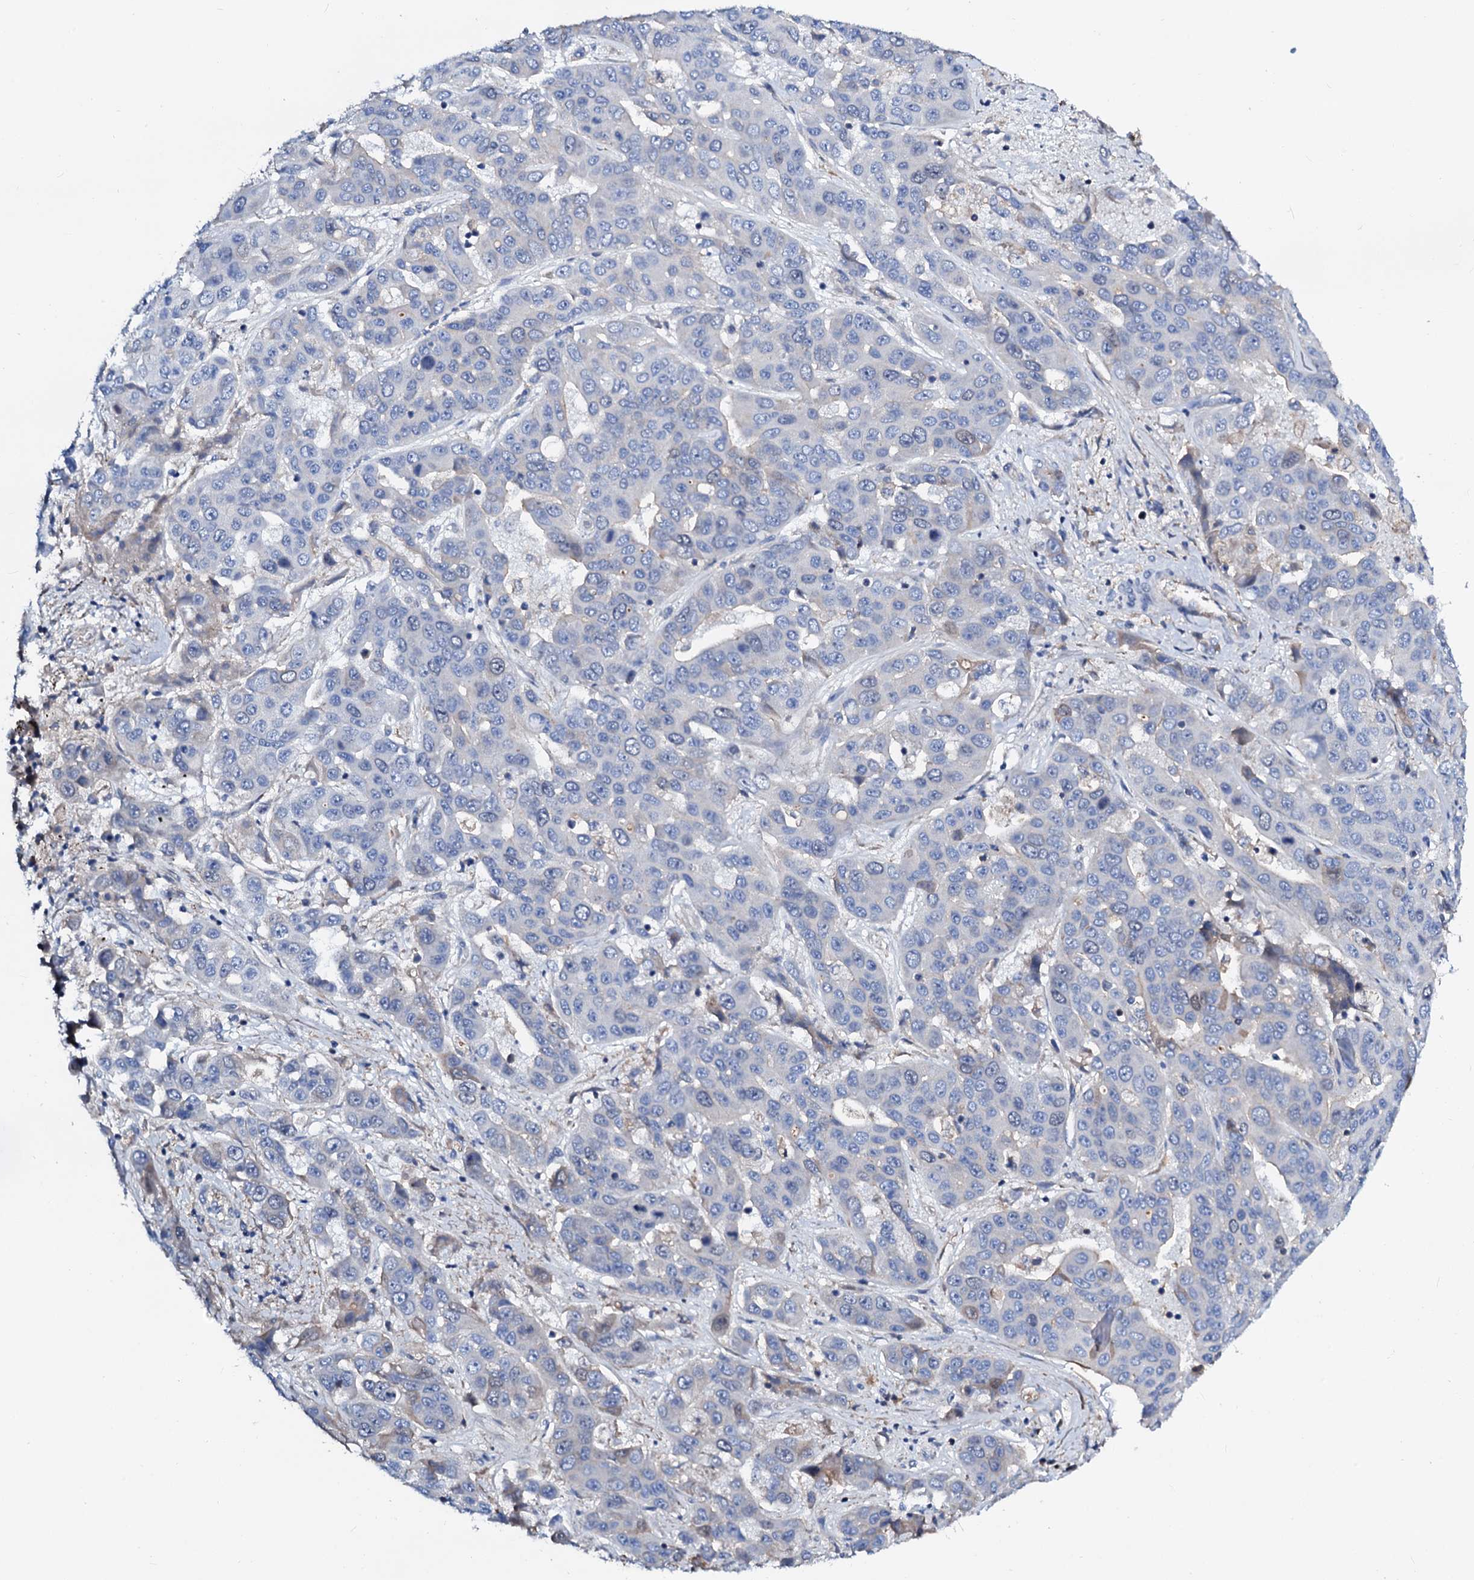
{"staining": {"intensity": "negative", "quantity": "none", "location": "none"}, "tissue": "liver cancer", "cell_type": "Tumor cells", "image_type": "cancer", "snomed": [{"axis": "morphology", "description": "Cholangiocarcinoma"}, {"axis": "topography", "description": "Liver"}], "caption": "Protein analysis of liver cholangiocarcinoma reveals no significant expression in tumor cells.", "gene": "CSKMT", "patient": {"sex": "female", "age": 52}}